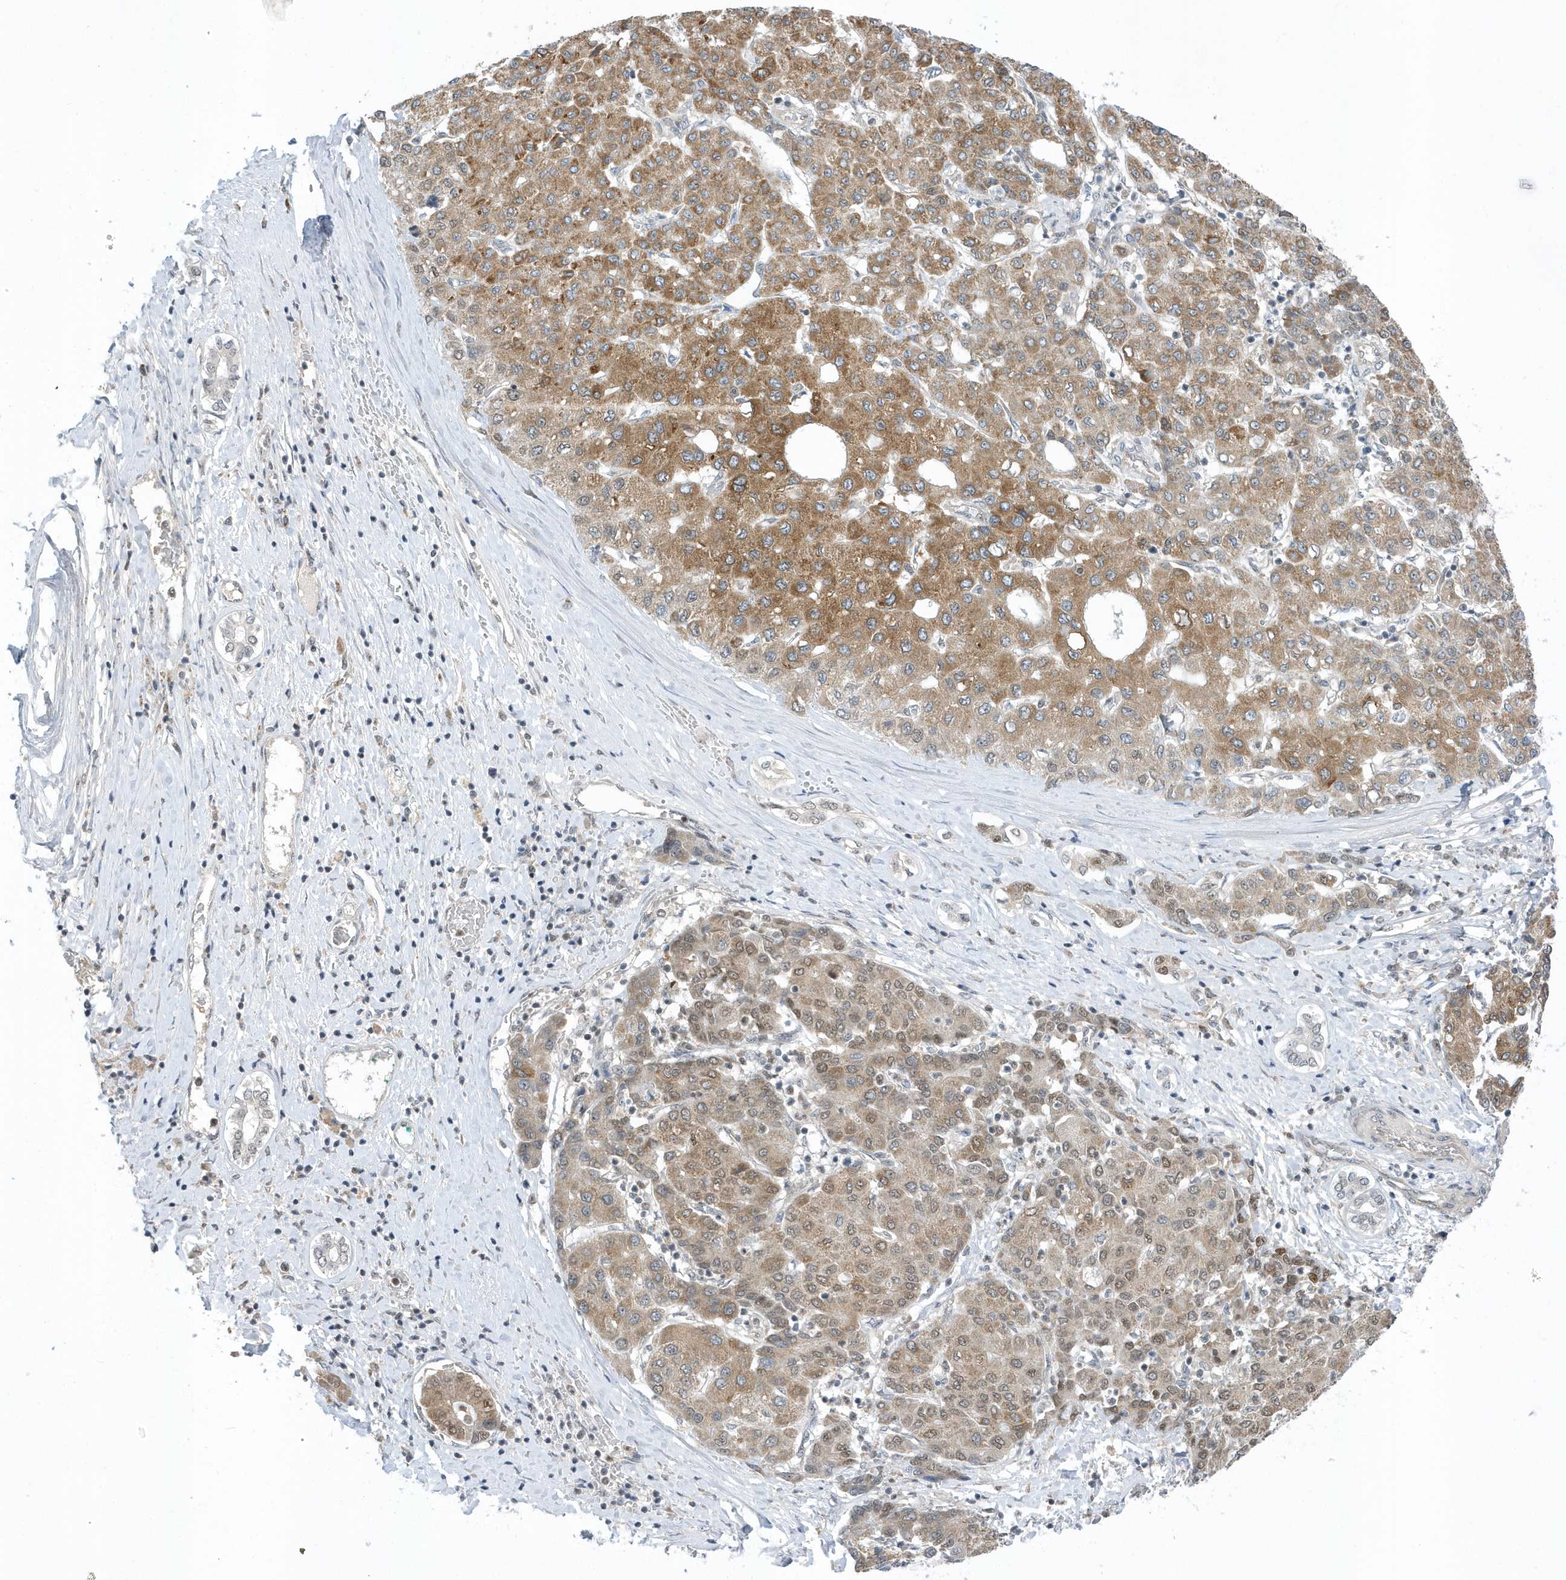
{"staining": {"intensity": "moderate", "quantity": ">75%", "location": "cytoplasmic/membranous"}, "tissue": "liver cancer", "cell_type": "Tumor cells", "image_type": "cancer", "snomed": [{"axis": "morphology", "description": "Carcinoma, Hepatocellular, NOS"}, {"axis": "topography", "description": "Liver"}], "caption": "The histopathology image exhibits a brown stain indicating the presence of a protein in the cytoplasmic/membranous of tumor cells in hepatocellular carcinoma (liver).", "gene": "ZNF740", "patient": {"sex": "male", "age": 65}}